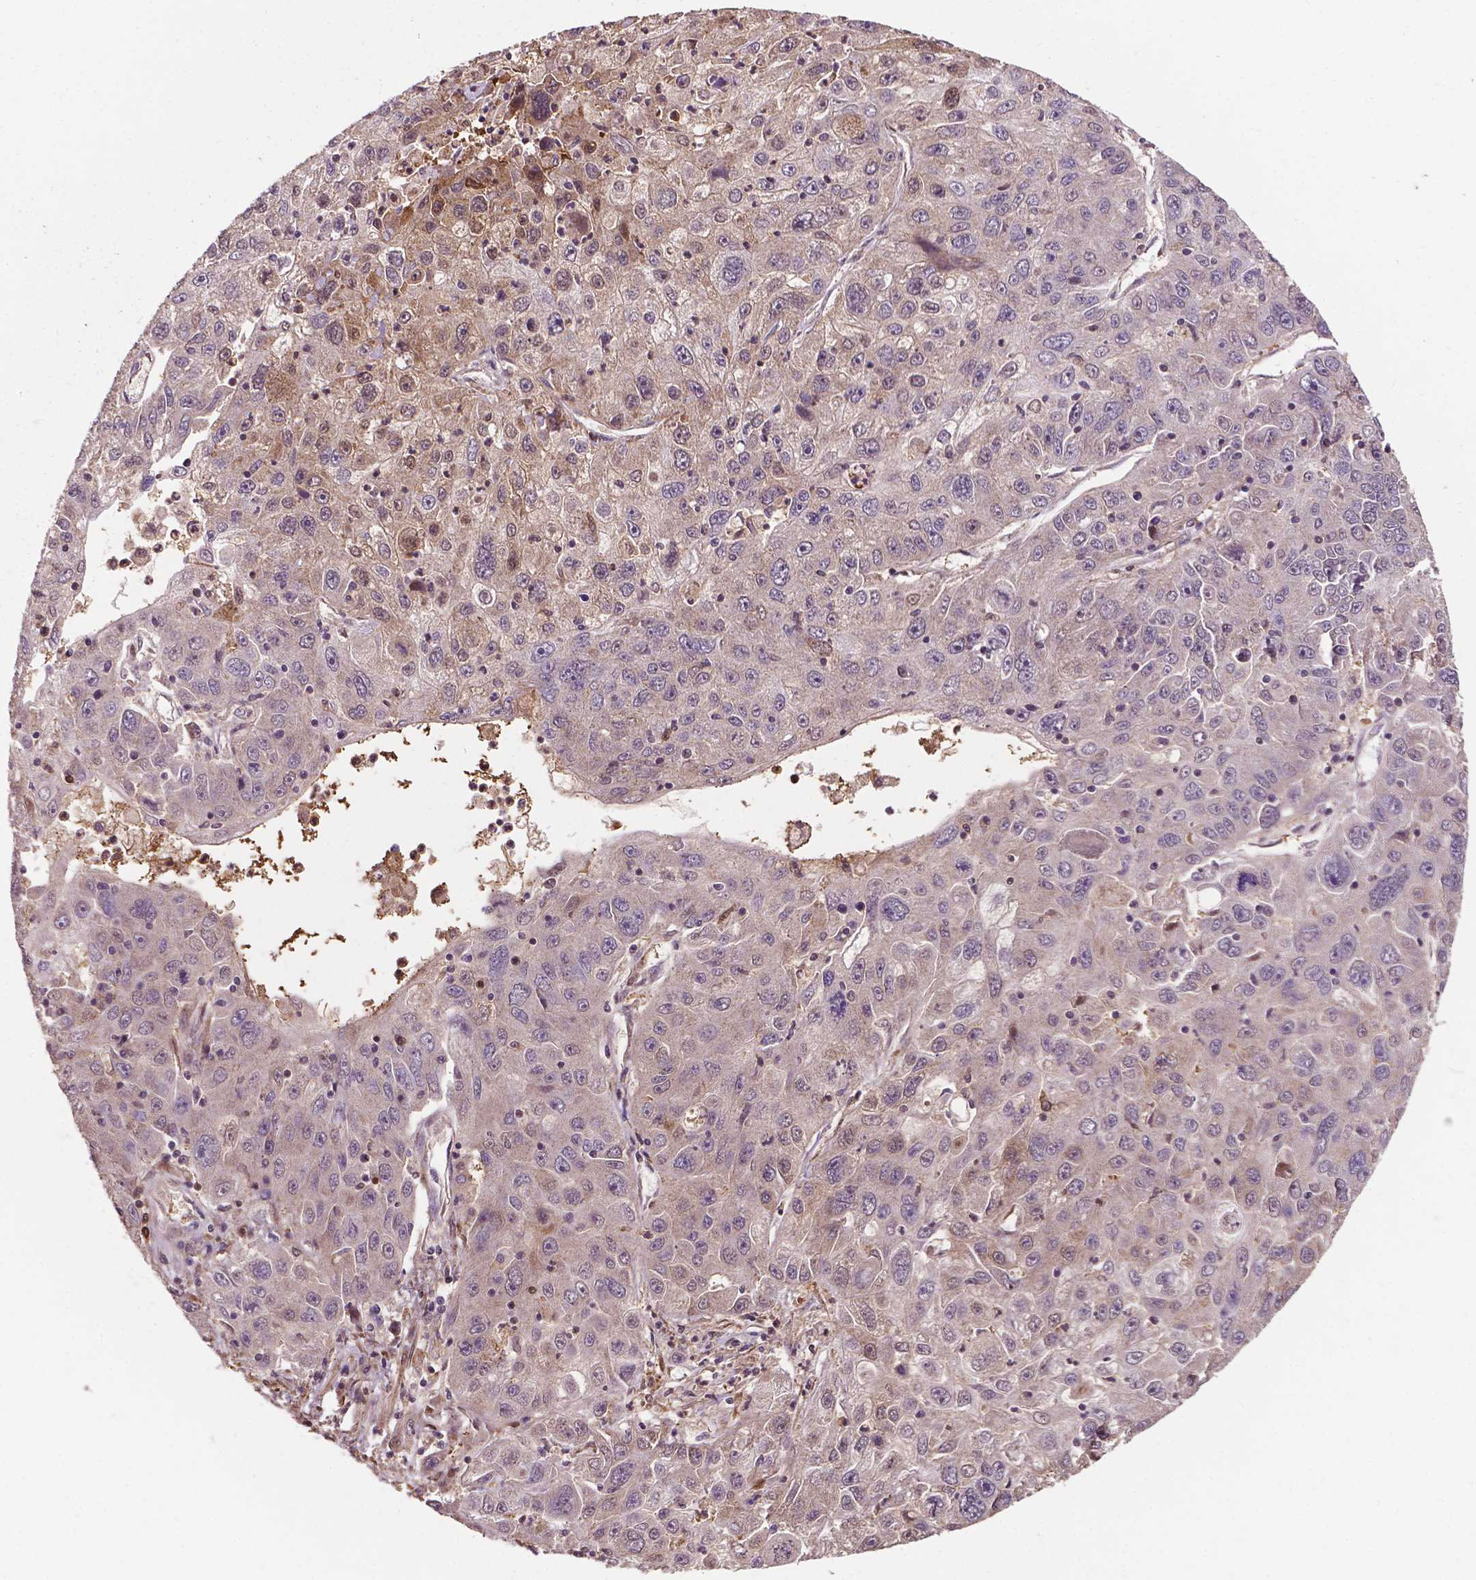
{"staining": {"intensity": "weak", "quantity": "<25%", "location": "cytoplasmic/membranous"}, "tissue": "stomach cancer", "cell_type": "Tumor cells", "image_type": "cancer", "snomed": [{"axis": "morphology", "description": "Adenocarcinoma, NOS"}, {"axis": "topography", "description": "Stomach"}], "caption": "Image shows no protein positivity in tumor cells of stomach adenocarcinoma tissue. The staining was performed using DAB to visualize the protein expression in brown, while the nuclei were stained in blue with hematoxylin (Magnification: 20x).", "gene": "SMAD3", "patient": {"sex": "male", "age": 56}}